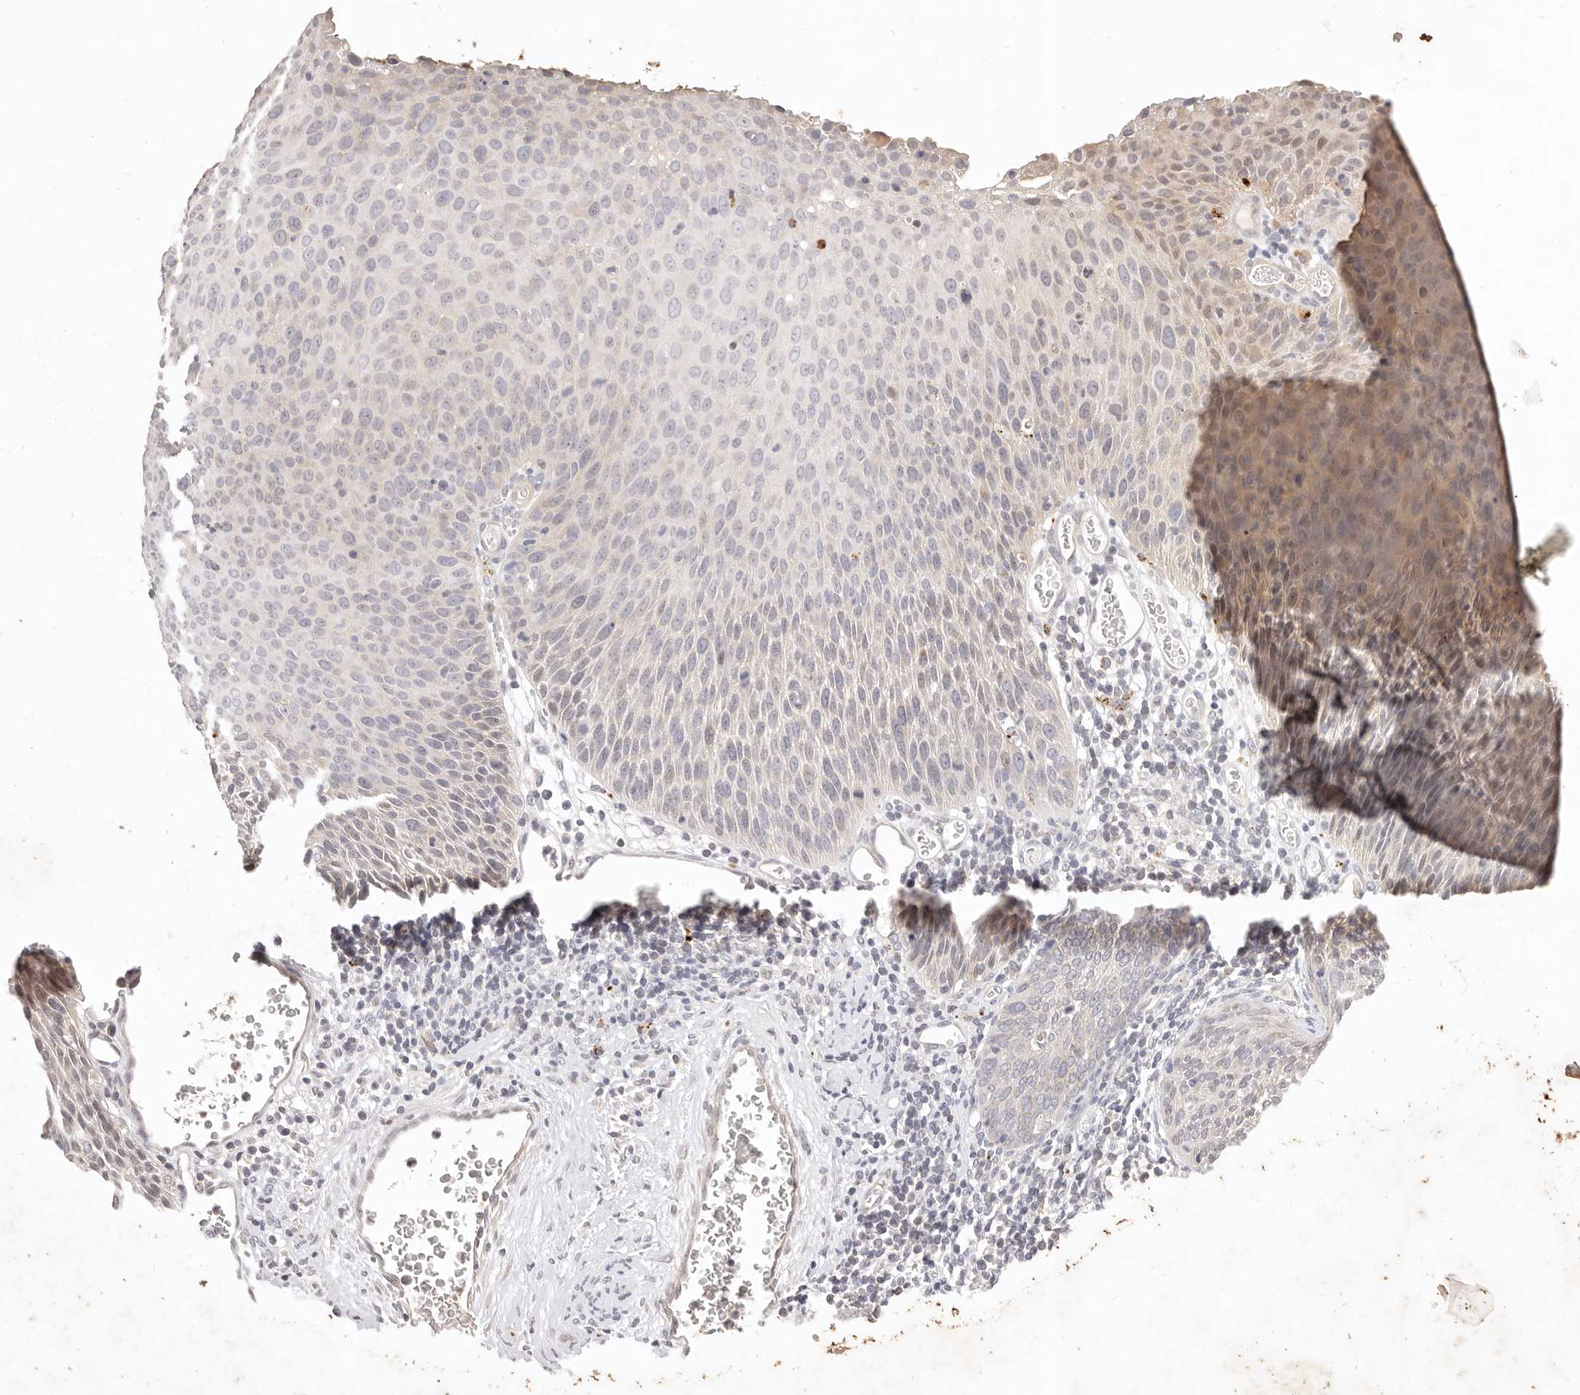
{"staining": {"intensity": "negative", "quantity": "none", "location": "none"}, "tissue": "cervical cancer", "cell_type": "Tumor cells", "image_type": "cancer", "snomed": [{"axis": "morphology", "description": "Squamous cell carcinoma, NOS"}, {"axis": "topography", "description": "Cervix"}], "caption": "Immunohistochemistry micrograph of neoplastic tissue: cervical squamous cell carcinoma stained with DAB (3,3'-diaminobenzidine) shows no significant protein expression in tumor cells.", "gene": "KIF9", "patient": {"sex": "female", "age": 55}}